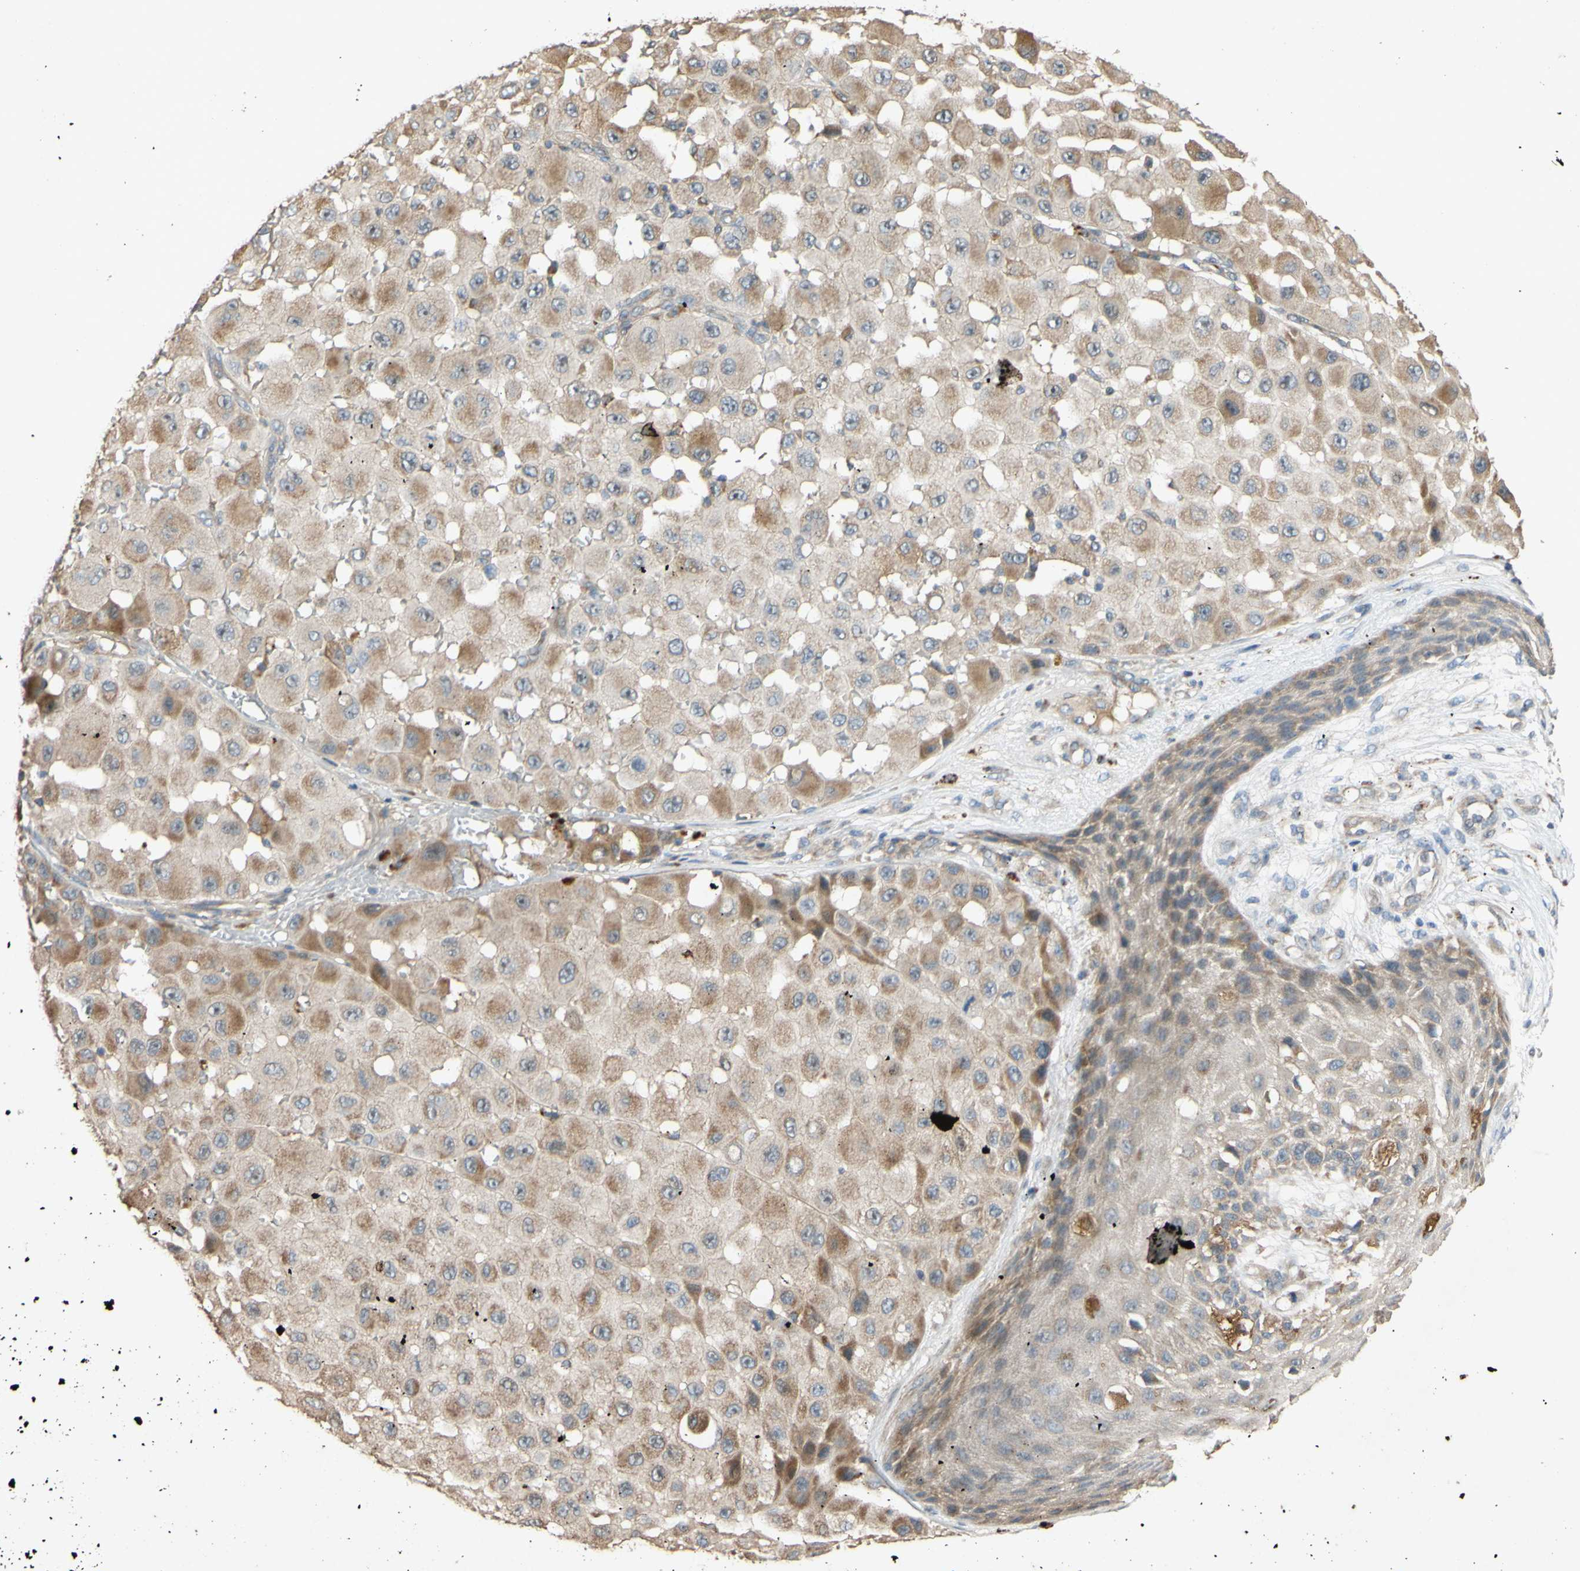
{"staining": {"intensity": "moderate", "quantity": "25%-75%", "location": "cytoplasmic/membranous"}, "tissue": "melanoma", "cell_type": "Tumor cells", "image_type": "cancer", "snomed": [{"axis": "morphology", "description": "Malignant melanoma, NOS"}, {"axis": "topography", "description": "Skin"}], "caption": "Melanoma was stained to show a protein in brown. There is medium levels of moderate cytoplasmic/membranous expression in about 25%-75% of tumor cells. The staining was performed using DAB (3,3'-diaminobenzidine) to visualize the protein expression in brown, while the nuclei were stained in blue with hematoxylin (Magnification: 20x).", "gene": "PARD6A", "patient": {"sex": "female", "age": 81}}